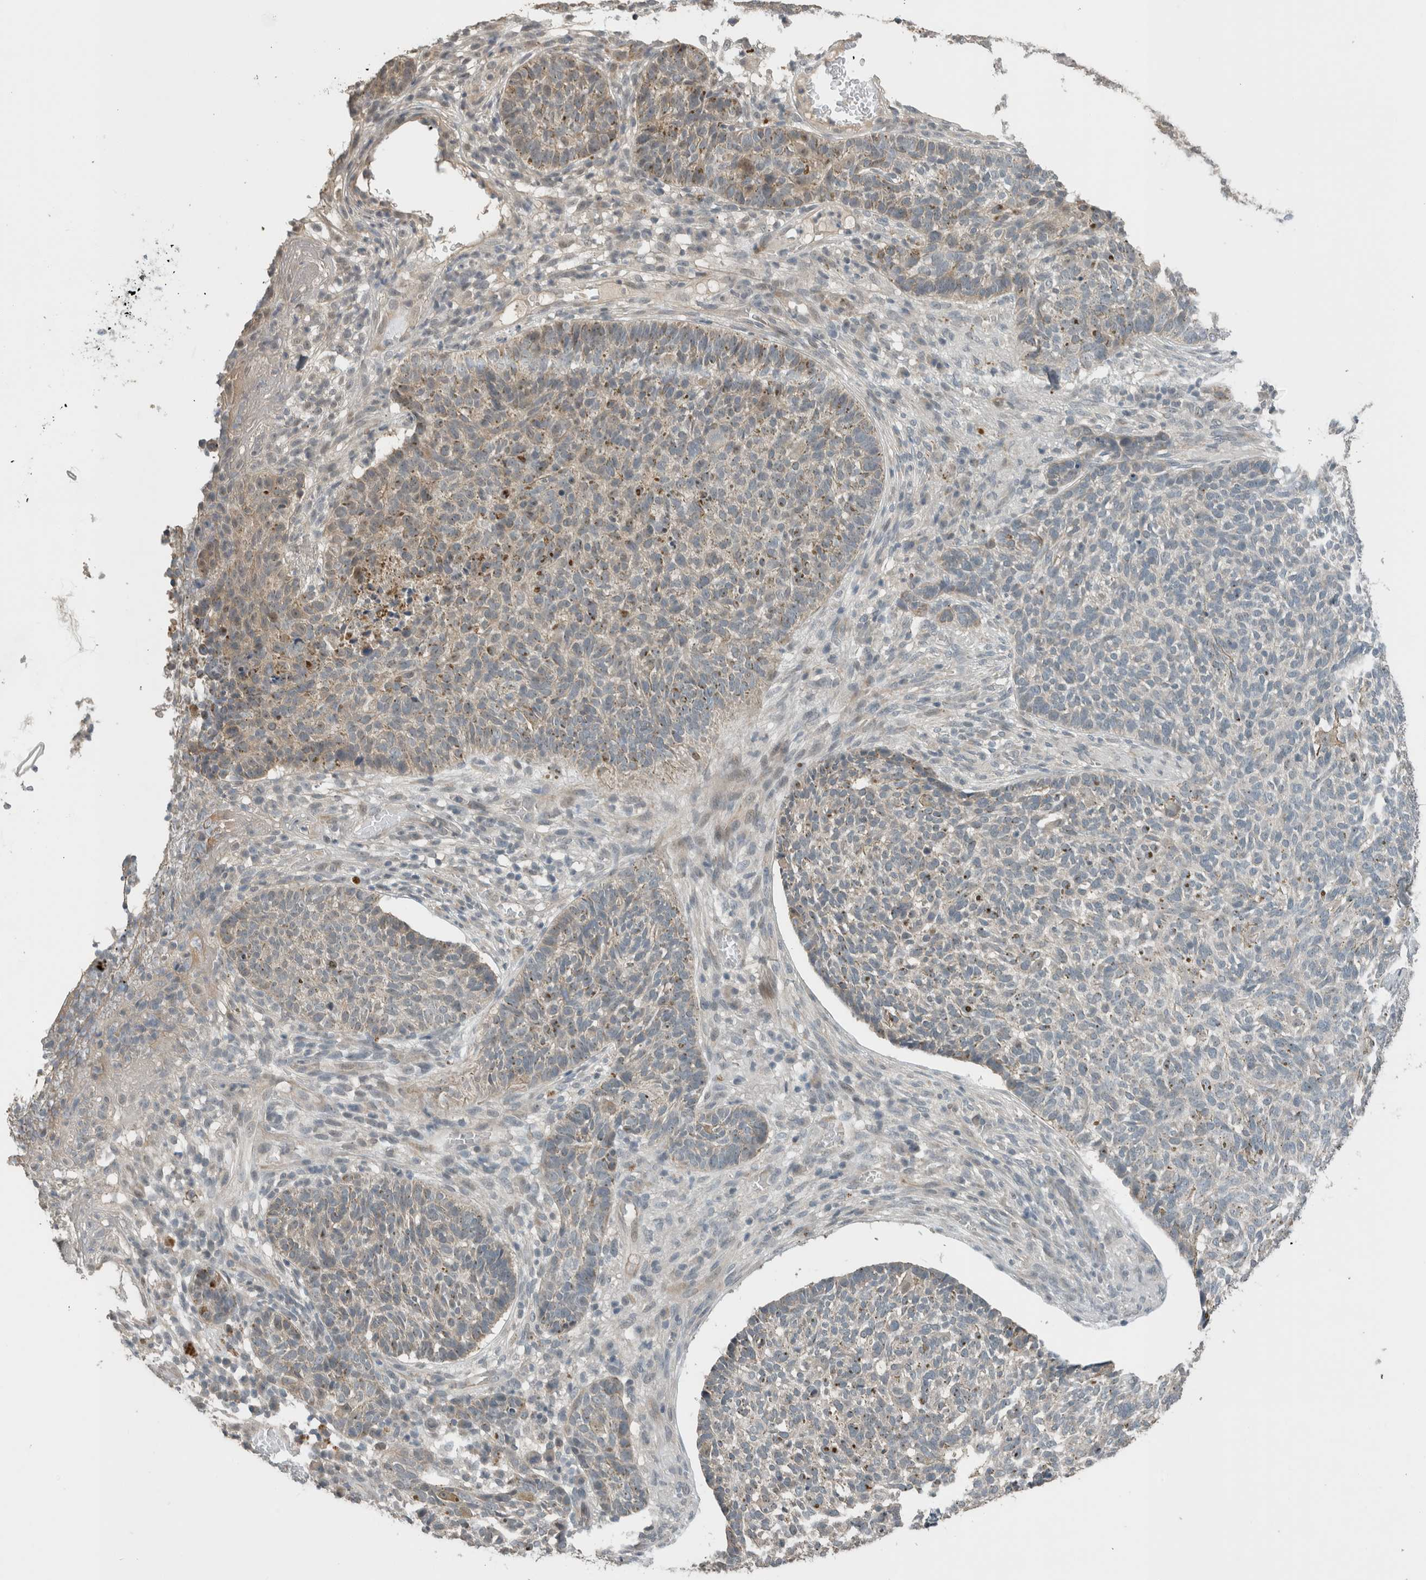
{"staining": {"intensity": "weak", "quantity": "<25%", "location": "cytoplasmic/membranous"}, "tissue": "skin cancer", "cell_type": "Tumor cells", "image_type": "cancer", "snomed": [{"axis": "morphology", "description": "Basal cell carcinoma"}, {"axis": "topography", "description": "Skin"}], "caption": "Basal cell carcinoma (skin) stained for a protein using immunohistochemistry displays no staining tumor cells.", "gene": "ERCC6L2", "patient": {"sex": "male", "age": 85}}